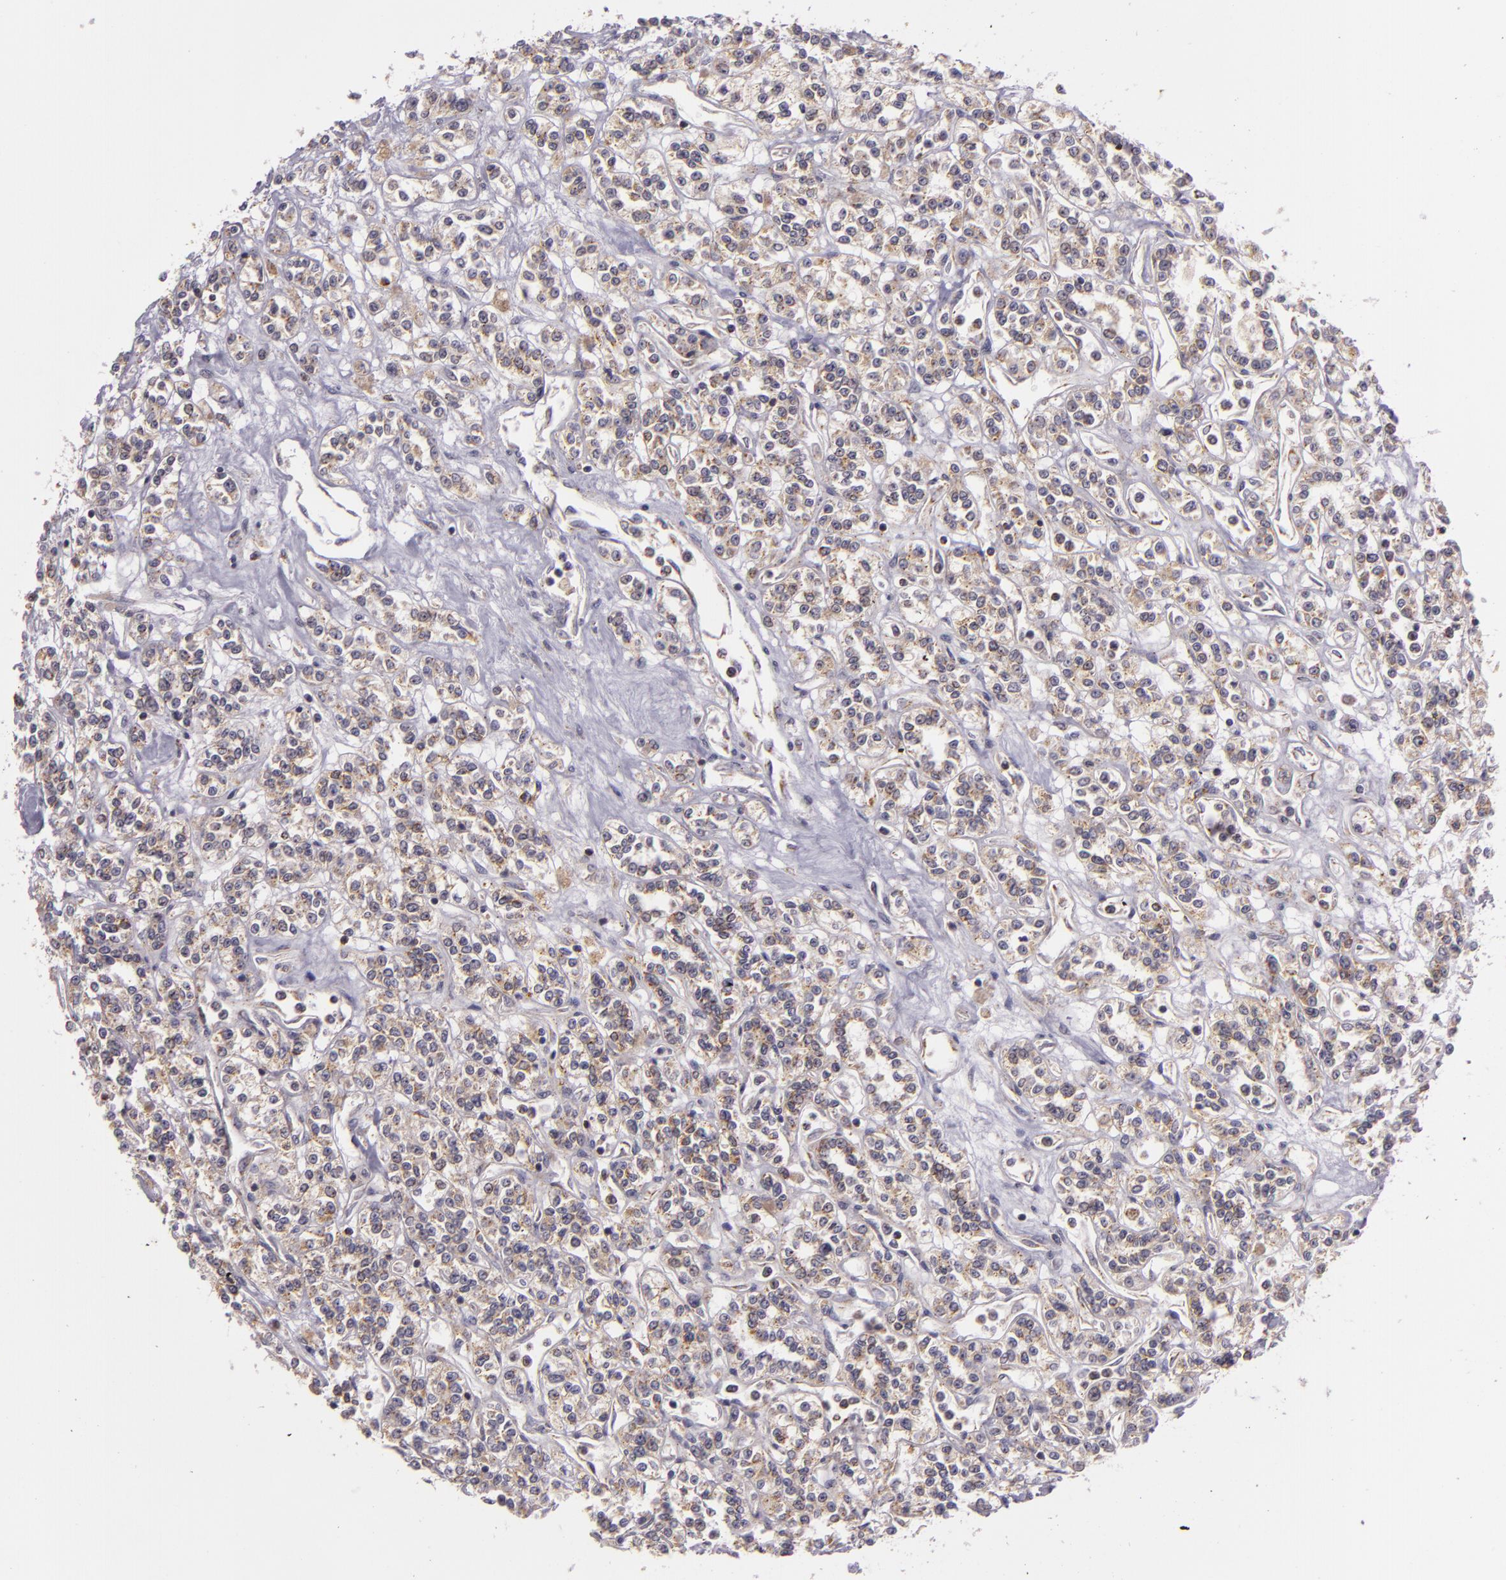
{"staining": {"intensity": "weak", "quantity": ">75%", "location": "cytoplasmic/membranous"}, "tissue": "renal cancer", "cell_type": "Tumor cells", "image_type": "cancer", "snomed": [{"axis": "morphology", "description": "Adenocarcinoma, NOS"}, {"axis": "topography", "description": "Kidney"}], "caption": "Immunohistochemistry (IHC) of human renal cancer (adenocarcinoma) displays low levels of weak cytoplasmic/membranous expression in approximately >75% of tumor cells.", "gene": "CILK1", "patient": {"sex": "female", "age": 76}}